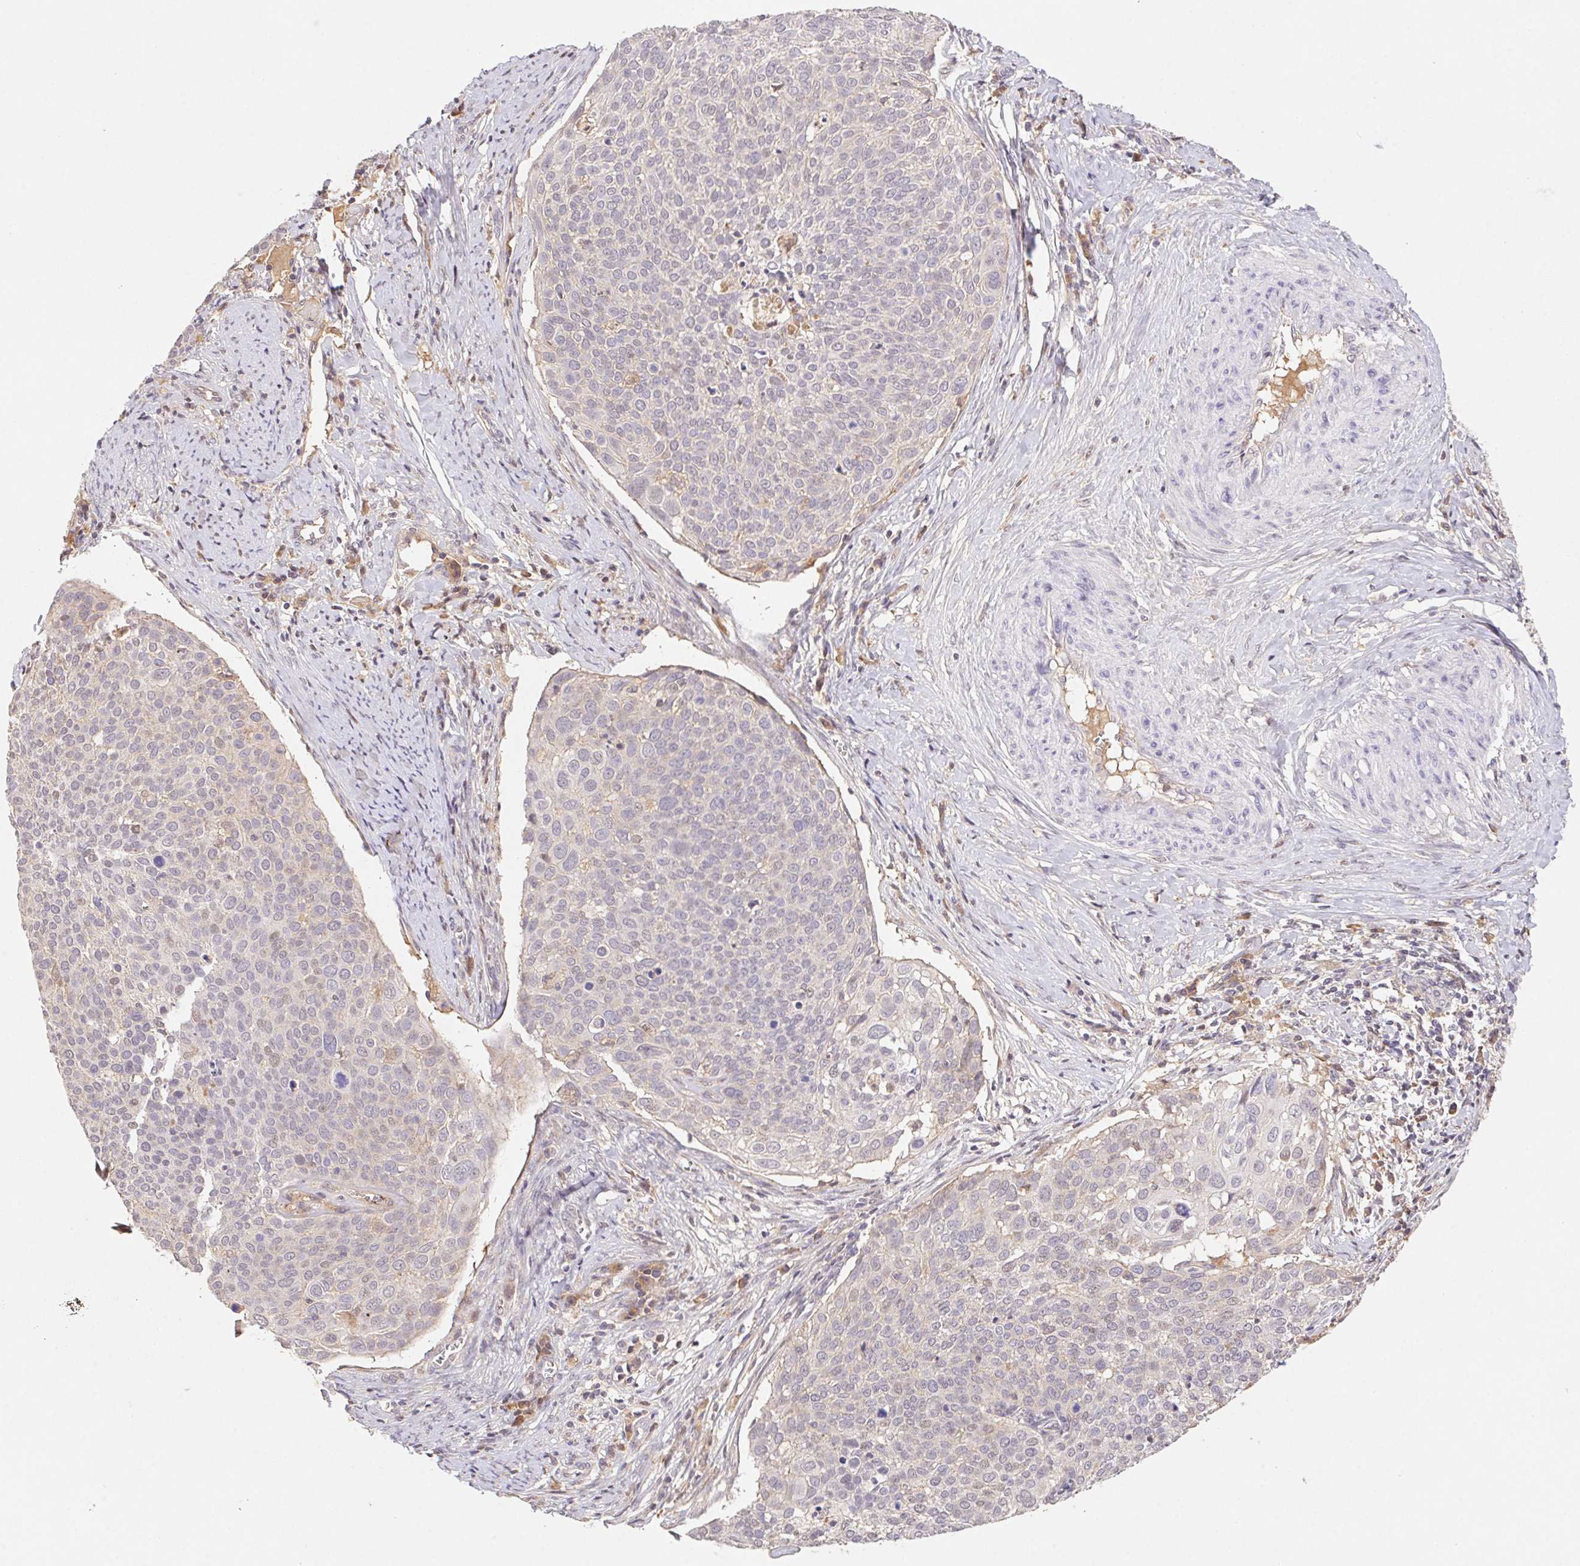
{"staining": {"intensity": "negative", "quantity": "none", "location": "none"}, "tissue": "cervical cancer", "cell_type": "Tumor cells", "image_type": "cancer", "snomed": [{"axis": "morphology", "description": "Squamous cell carcinoma, NOS"}, {"axis": "topography", "description": "Cervix"}], "caption": "Immunohistochemistry of human cervical cancer displays no expression in tumor cells.", "gene": "SLC52A2", "patient": {"sex": "female", "age": 39}}